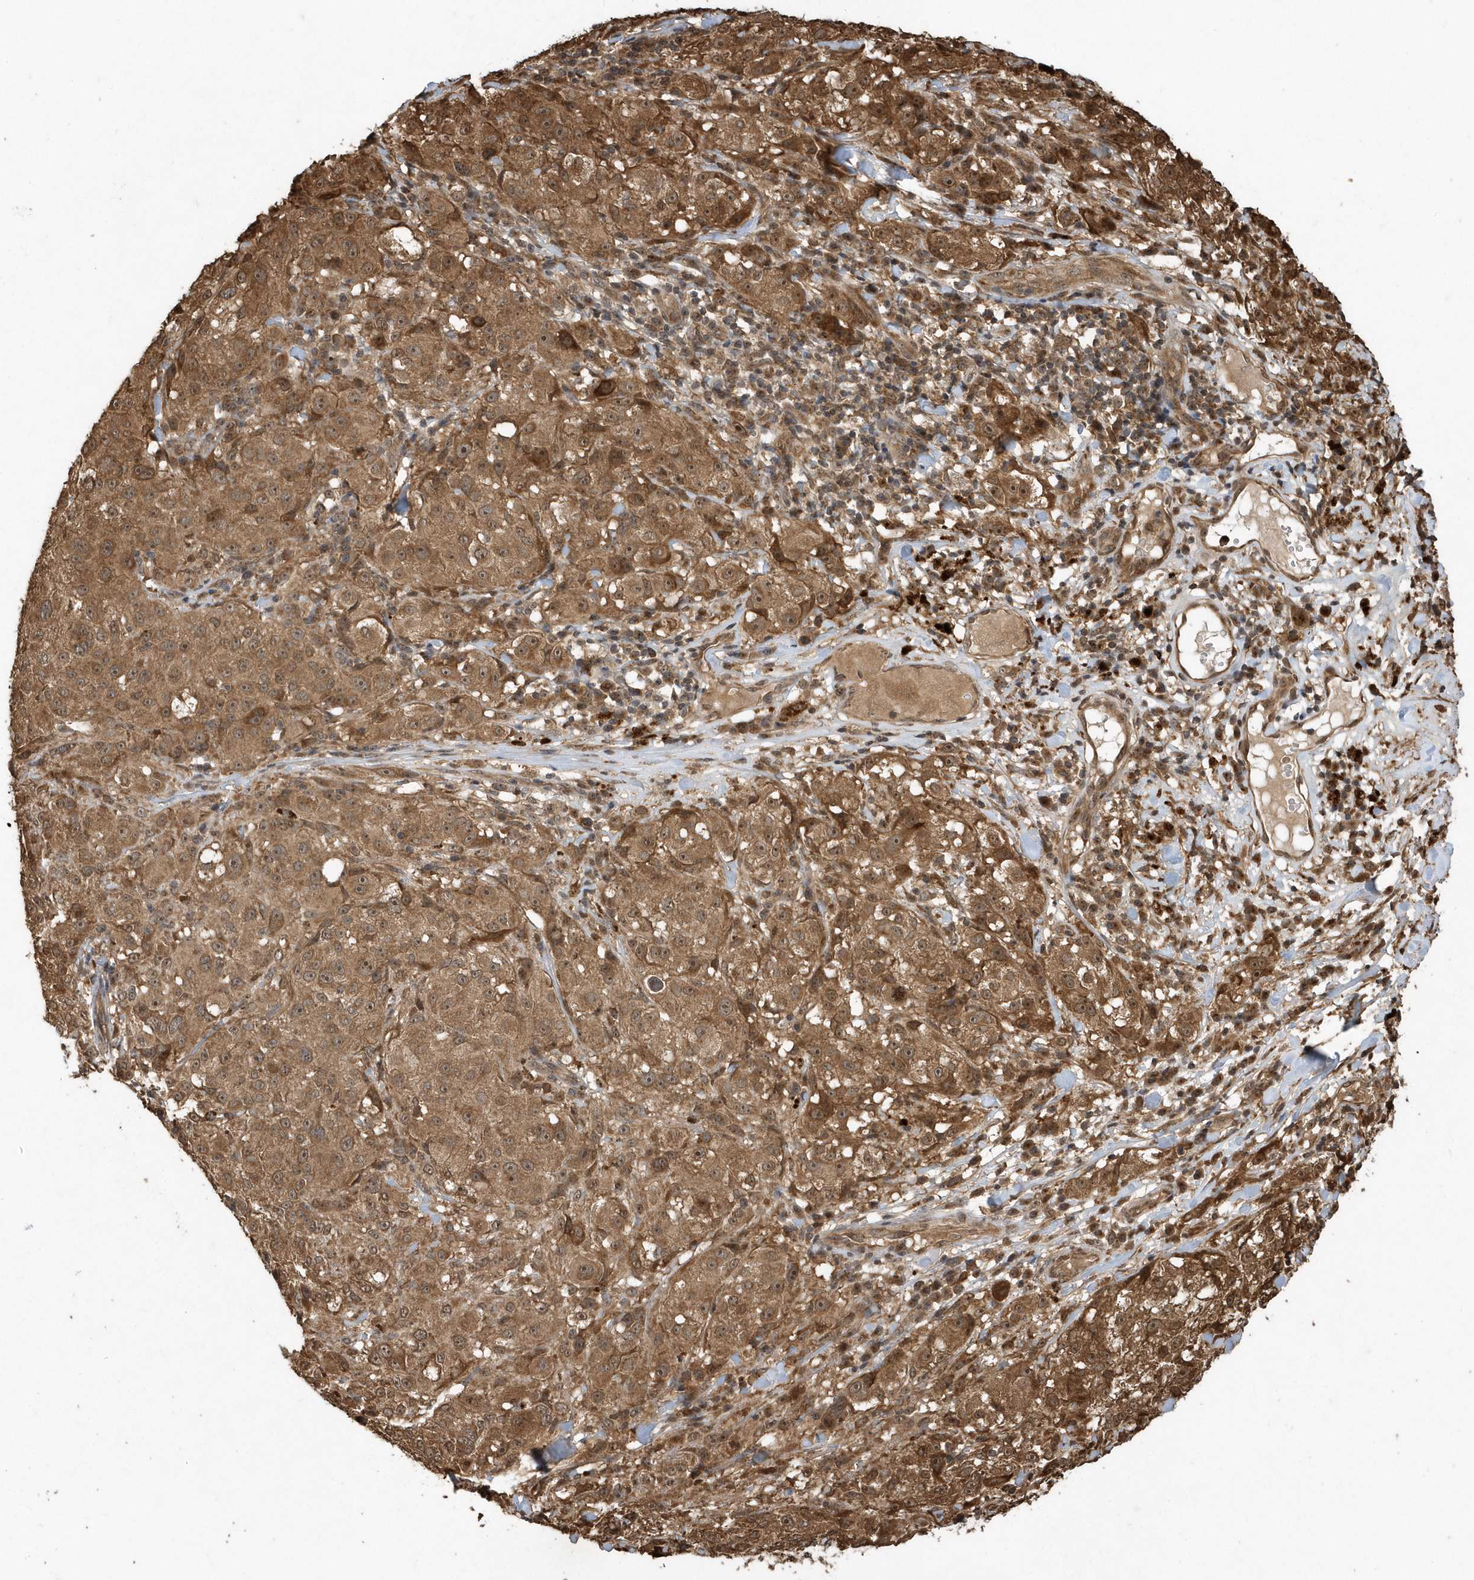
{"staining": {"intensity": "moderate", "quantity": ">75%", "location": "cytoplasmic/membranous"}, "tissue": "melanoma", "cell_type": "Tumor cells", "image_type": "cancer", "snomed": [{"axis": "morphology", "description": "Necrosis, NOS"}, {"axis": "morphology", "description": "Malignant melanoma, NOS"}, {"axis": "topography", "description": "Skin"}], "caption": "Protein expression analysis of melanoma demonstrates moderate cytoplasmic/membranous staining in approximately >75% of tumor cells.", "gene": "WASHC5", "patient": {"sex": "female", "age": 87}}